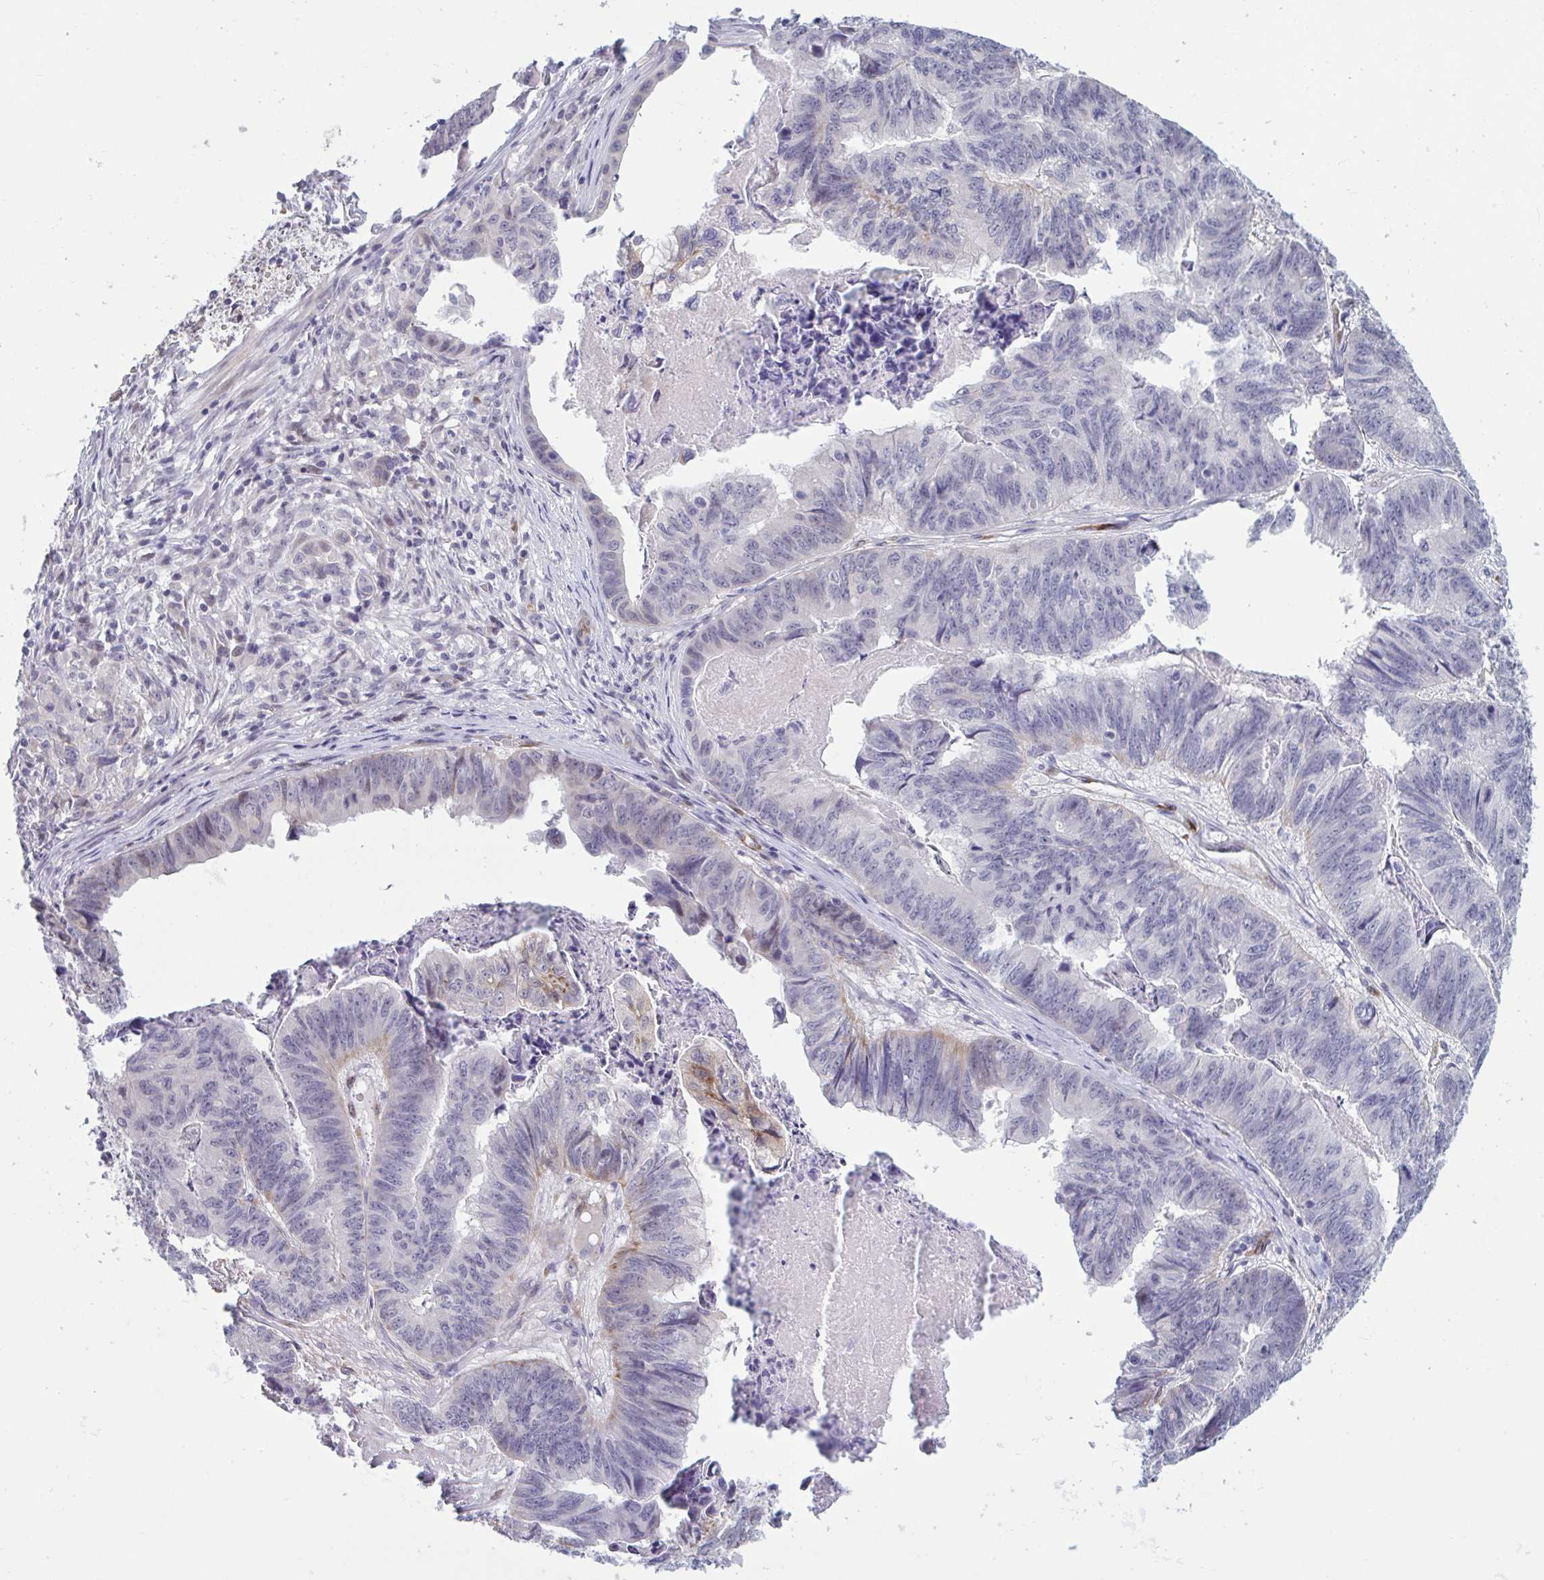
{"staining": {"intensity": "weak", "quantity": "<25%", "location": "cytoplasmic/membranous"}, "tissue": "stomach cancer", "cell_type": "Tumor cells", "image_type": "cancer", "snomed": [{"axis": "morphology", "description": "Adenocarcinoma, NOS"}, {"axis": "topography", "description": "Stomach, lower"}], "caption": "The photomicrograph reveals no staining of tumor cells in adenocarcinoma (stomach). (DAB immunohistochemistry with hematoxylin counter stain).", "gene": "HSD11B2", "patient": {"sex": "male", "age": 77}}